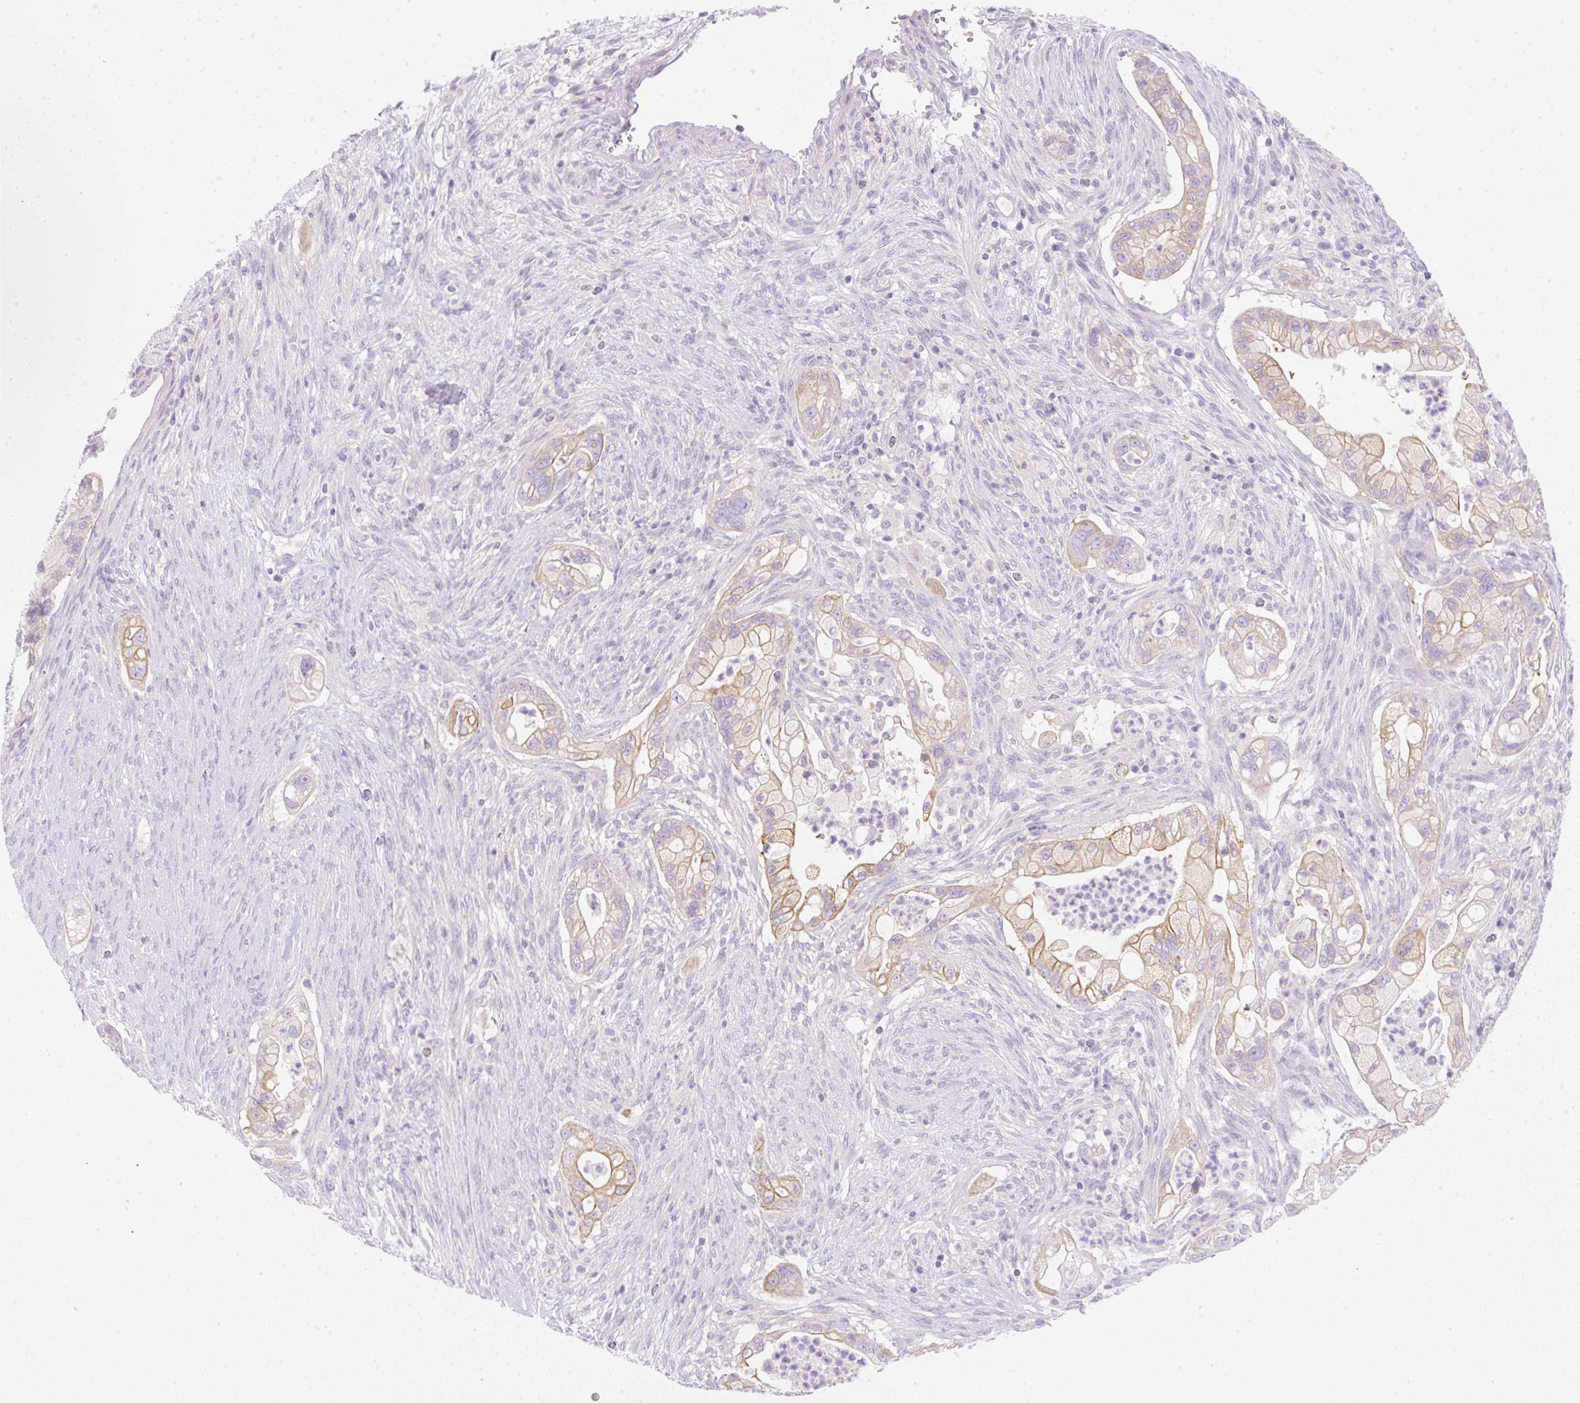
{"staining": {"intensity": "moderate", "quantity": ">75%", "location": "cytoplasmic/membranous"}, "tissue": "pancreatic cancer", "cell_type": "Tumor cells", "image_type": "cancer", "snomed": [{"axis": "morphology", "description": "Adenocarcinoma, NOS"}, {"axis": "topography", "description": "Pancreas"}], "caption": "The micrograph demonstrates immunohistochemical staining of adenocarcinoma (pancreatic). There is moderate cytoplasmic/membranous expression is identified in about >75% of tumor cells.", "gene": "DENND5A", "patient": {"sex": "male", "age": 44}}